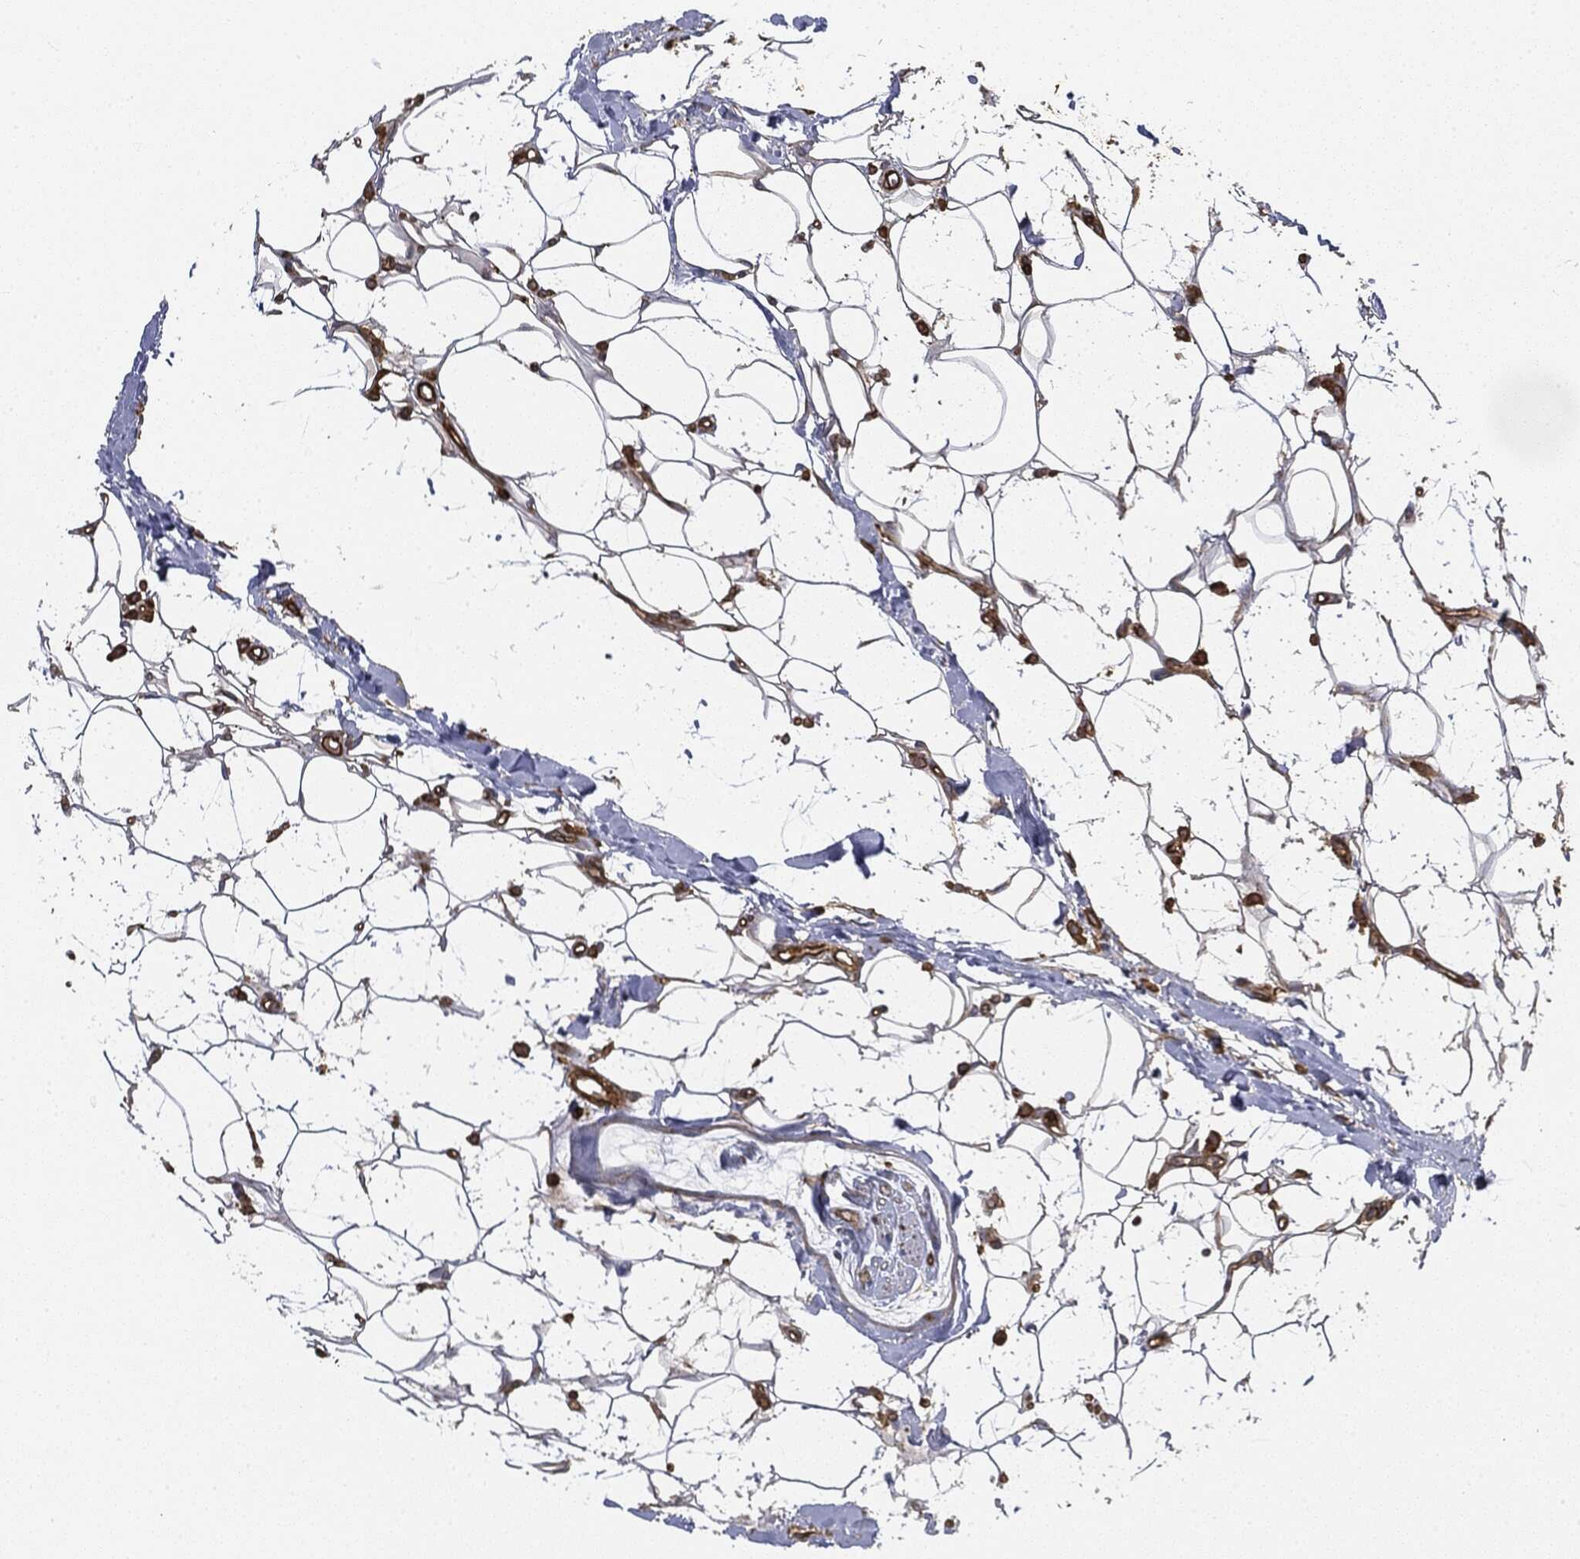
{"staining": {"intensity": "moderate", "quantity": ">75%", "location": "cytoplasmic/membranous"}, "tissue": "breast cancer", "cell_type": "Tumor cells", "image_type": "cancer", "snomed": [{"axis": "morphology", "description": "Duct carcinoma"}, {"axis": "topography", "description": "Breast"}], "caption": "Breast cancer was stained to show a protein in brown. There is medium levels of moderate cytoplasmic/membranous positivity in approximately >75% of tumor cells. (brown staining indicates protein expression, while blue staining denotes nuclei).", "gene": "WDR1", "patient": {"sex": "female", "age": 30}}